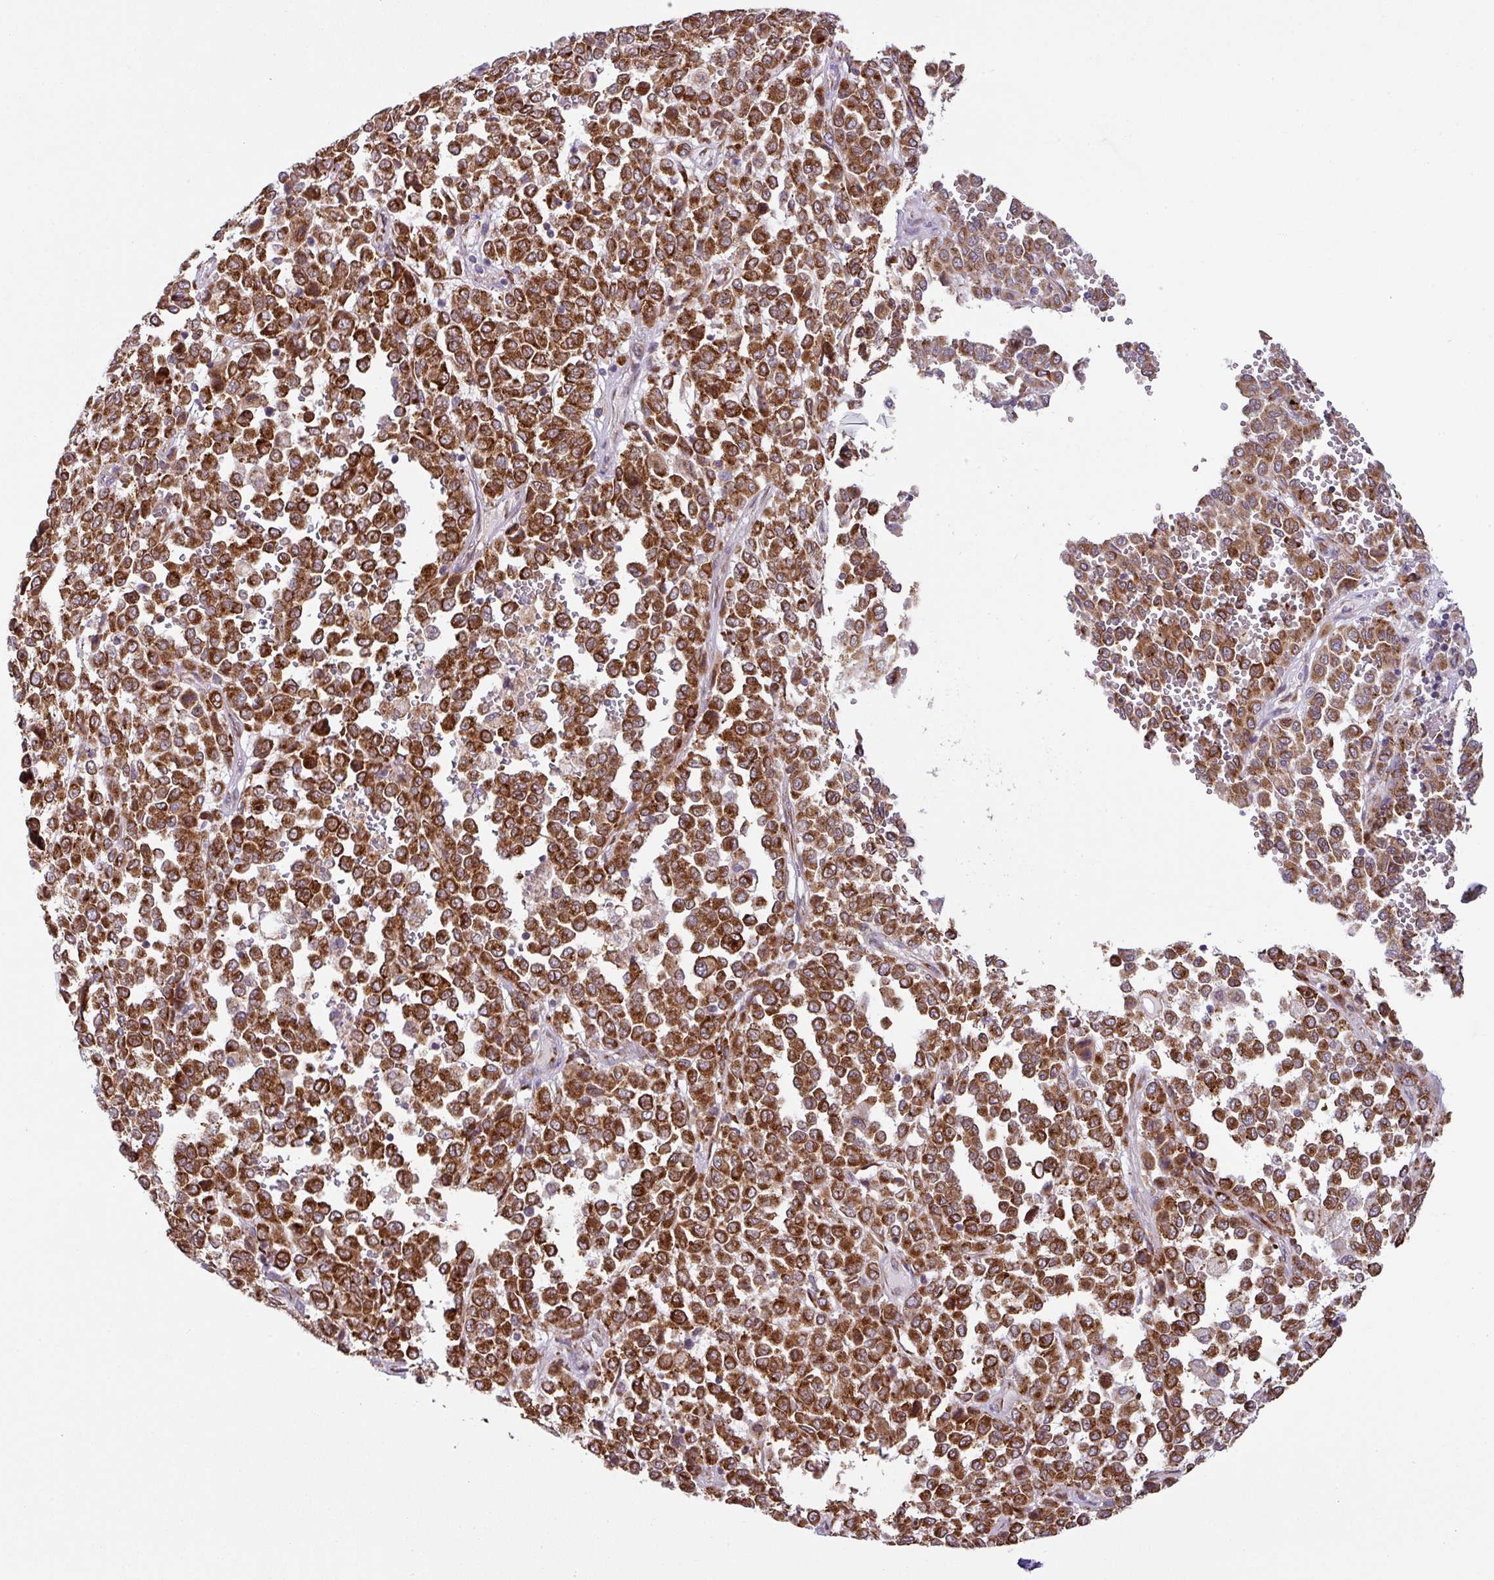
{"staining": {"intensity": "strong", "quantity": ">75%", "location": "cytoplasmic/membranous"}, "tissue": "melanoma", "cell_type": "Tumor cells", "image_type": "cancer", "snomed": [{"axis": "morphology", "description": "Malignant melanoma, Metastatic site"}, {"axis": "topography", "description": "Pancreas"}], "caption": "Immunohistochemistry staining of melanoma, which demonstrates high levels of strong cytoplasmic/membranous positivity in about >75% of tumor cells indicating strong cytoplasmic/membranous protein positivity. The staining was performed using DAB (brown) for protein detection and nuclei were counterstained in hematoxylin (blue).", "gene": "SLC39A7", "patient": {"sex": "female", "age": 30}}